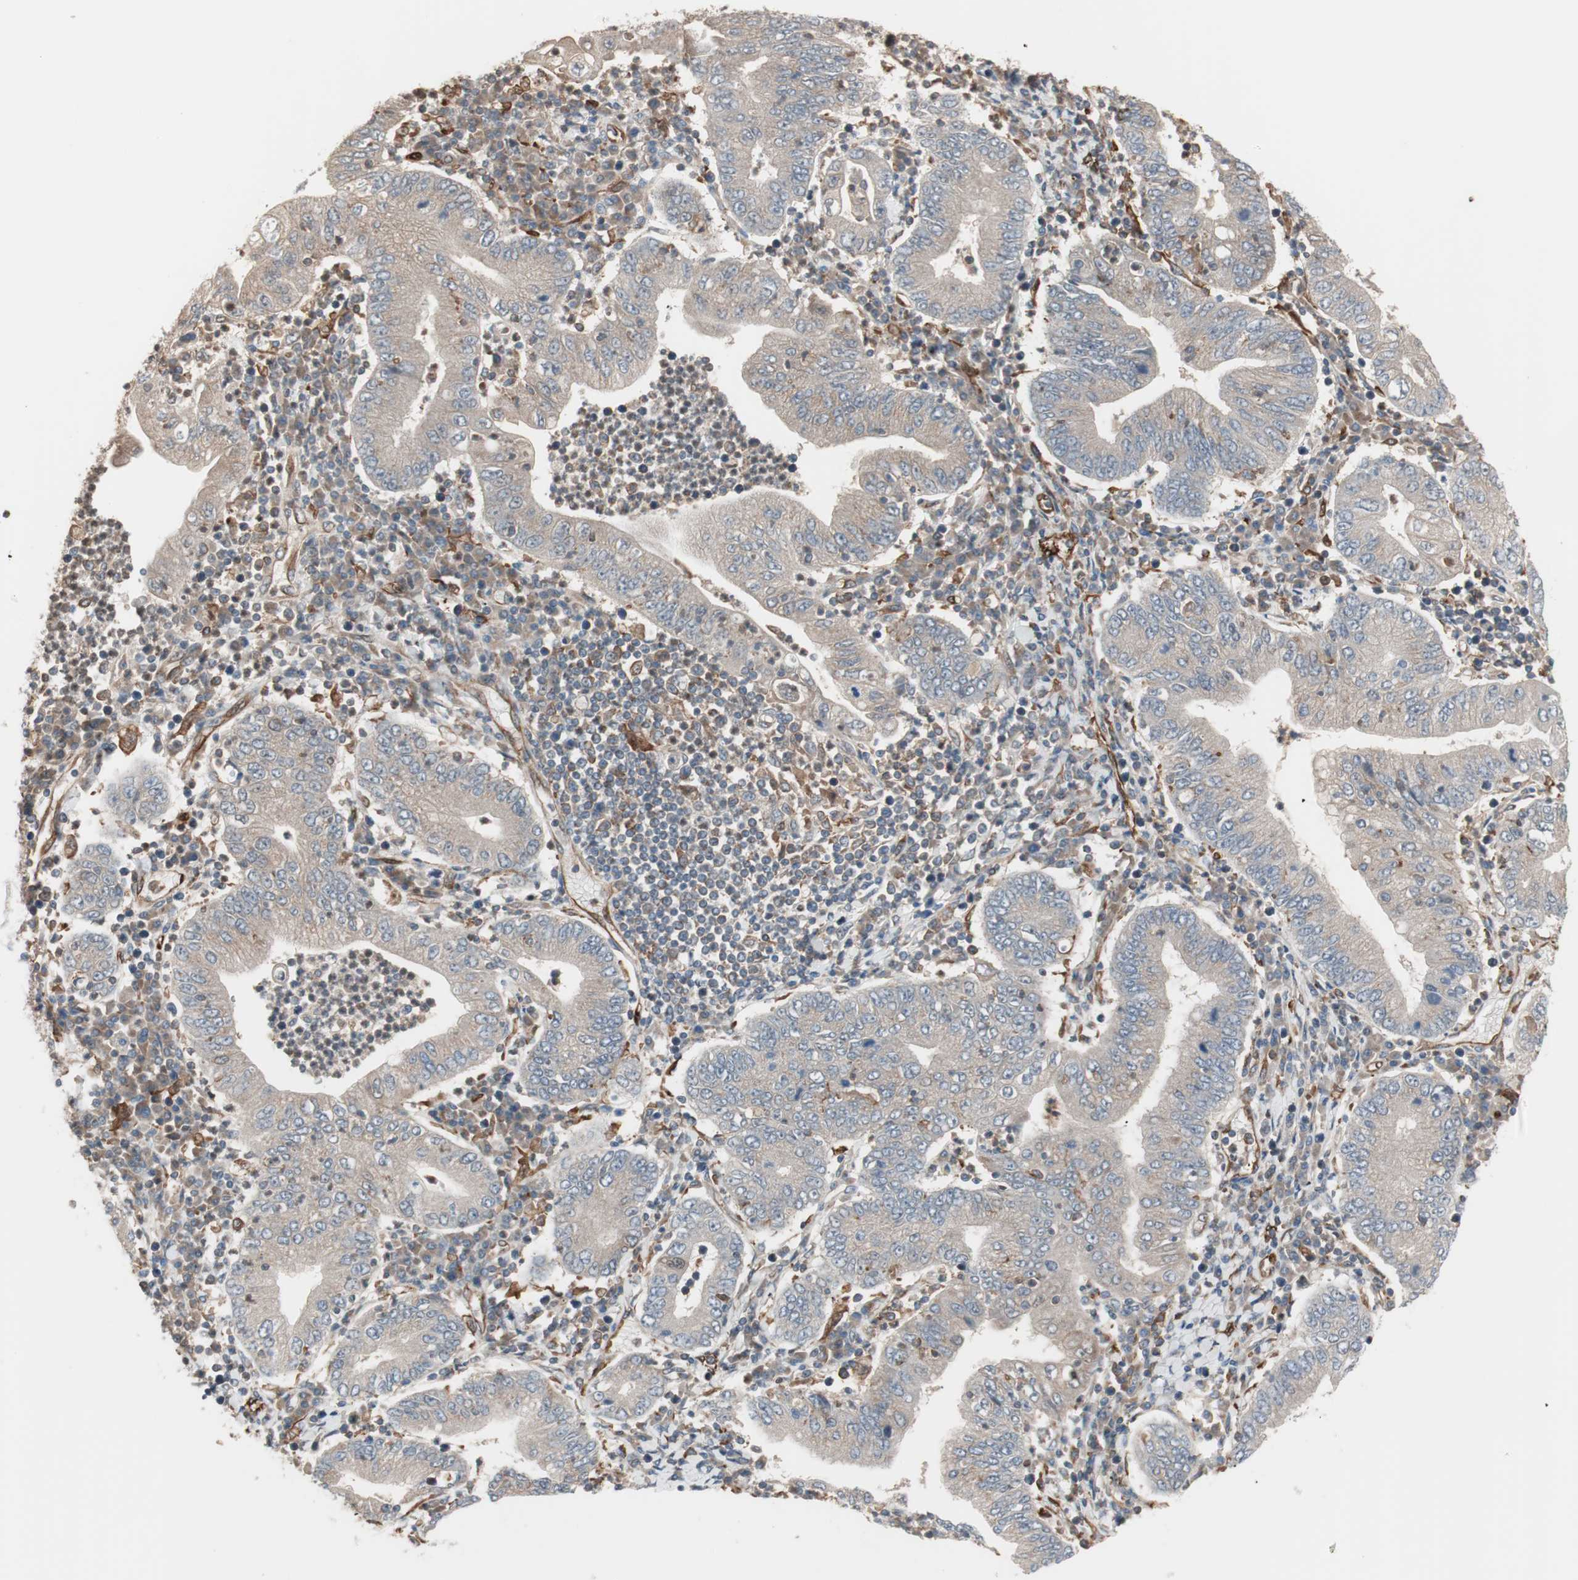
{"staining": {"intensity": "weak", "quantity": ">75%", "location": "cytoplasmic/membranous"}, "tissue": "stomach cancer", "cell_type": "Tumor cells", "image_type": "cancer", "snomed": [{"axis": "morphology", "description": "Normal tissue, NOS"}, {"axis": "morphology", "description": "Adenocarcinoma, NOS"}, {"axis": "topography", "description": "Esophagus"}, {"axis": "topography", "description": "Stomach, upper"}, {"axis": "topography", "description": "Peripheral nerve tissue"}], "caption": "Human stomach adenocarcinoma stained for a protein (brown) demonstrates weak cytoplasmic/membranous positive staining in about >75% of tumor cells.", "gene": "STAB1", "patient": {"sex": "male", "age": 62}}